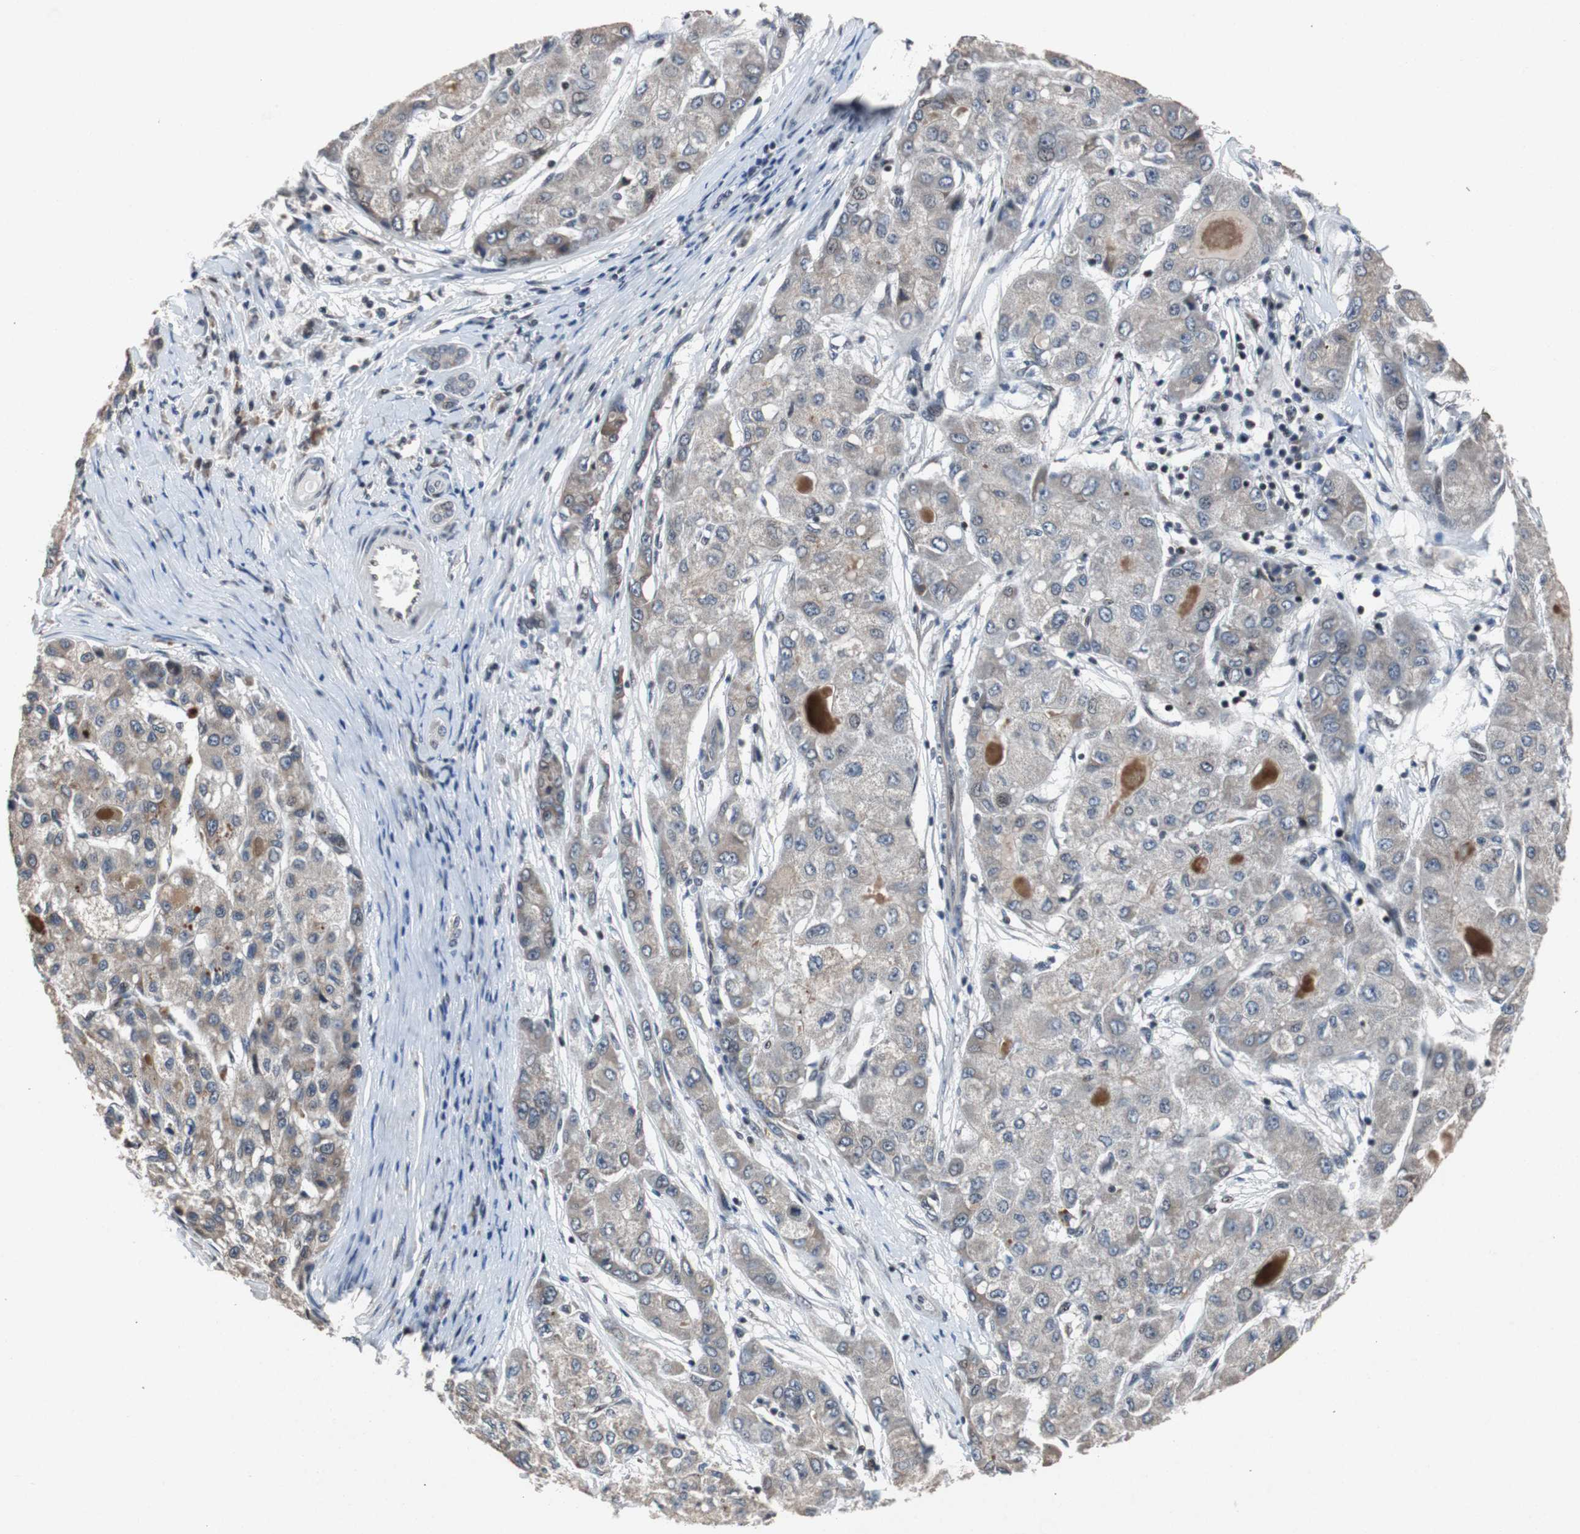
{"staining": {"intensity": "moderate", "quantity": "<25%", "location": "cytoplasmic/membranous"}, "tissue": "liver cancer", "cell_type": "Tumor cells", "image_type": "cancer", "snomed": [{"axis": "morphology", "description": "Carcinoma, Hepatocellular, NOS"}, {"axis": "topography", "description": "Liver"}], "caption": "This is a histology image of immunohistochemistry (IHC) staining of liver cancer, which shows moderate expression in the cytoplasmic/membranous of tumor cells.", "gene": "TP63", "patient": {"sex": "male", "age": 80}}